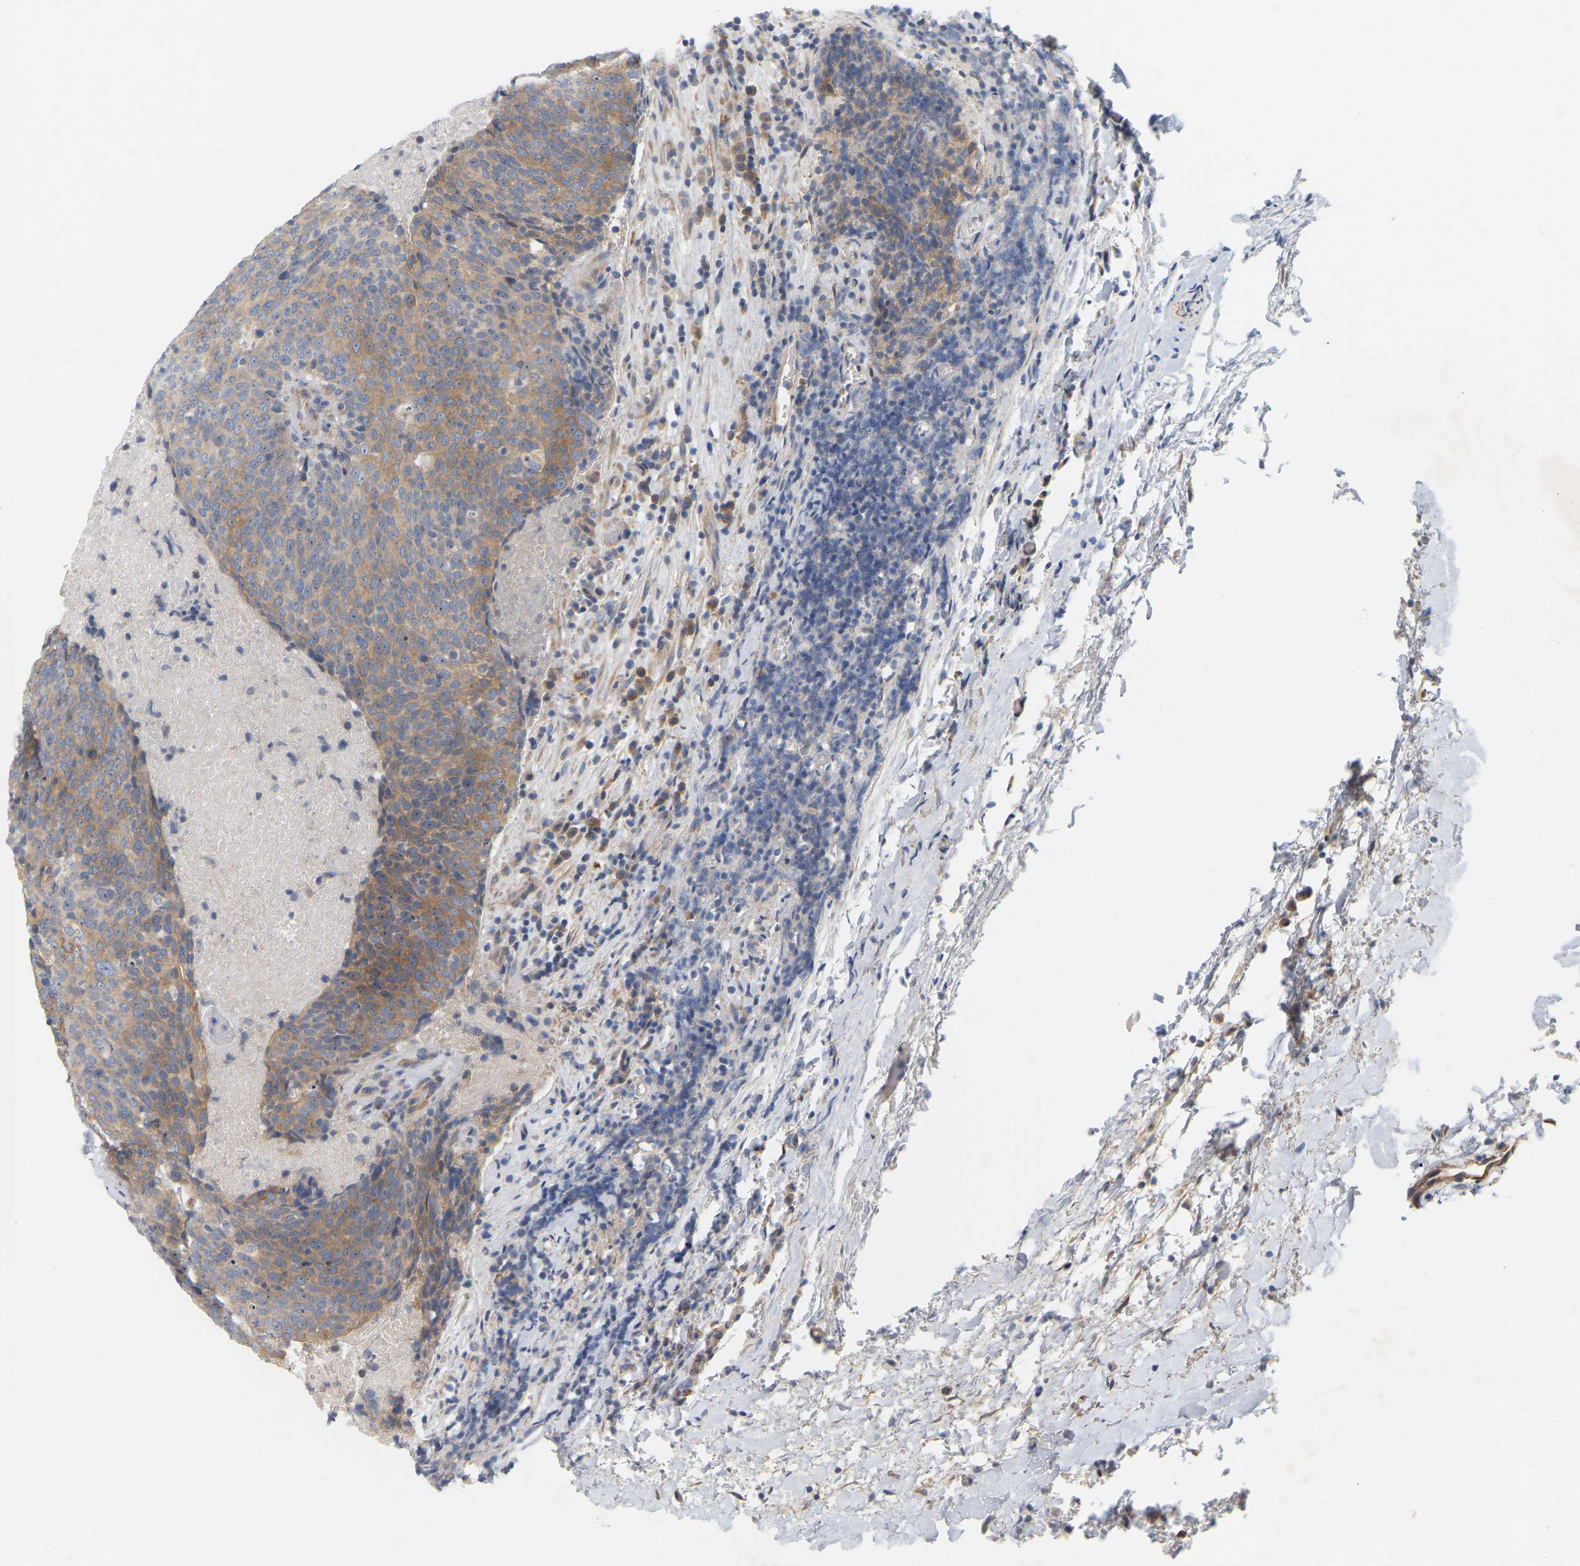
{"staining": {"intensity": "moderate", "quantity": ">75%", "location": "cytoplasmic/membranous,nuclear"}, "tissue": "head and neck cancer", "cell_type": "Tumor cells", "image_type": "cancer", "snomed": [{"axis": "morphology", "description": "Squamous cell carcinoma, NOS"}, {"axis": "morphology", "description": "Squamous cell carcinoma, metastatic, NOS"}, {"axis": "topography", "description": "Lymph node"}, {"axis": "topography", "description": "Head-Neck"}], "caption": "The photomicrograph displays a brown stain indicating the presence of a protein in the cytoplasmic/membranous and nuclear of tumor cells in head and neck metastatic squamous cell carcinoma.", "gene": "MINDY4", "patient": {"sex": "male", "age": 62}}